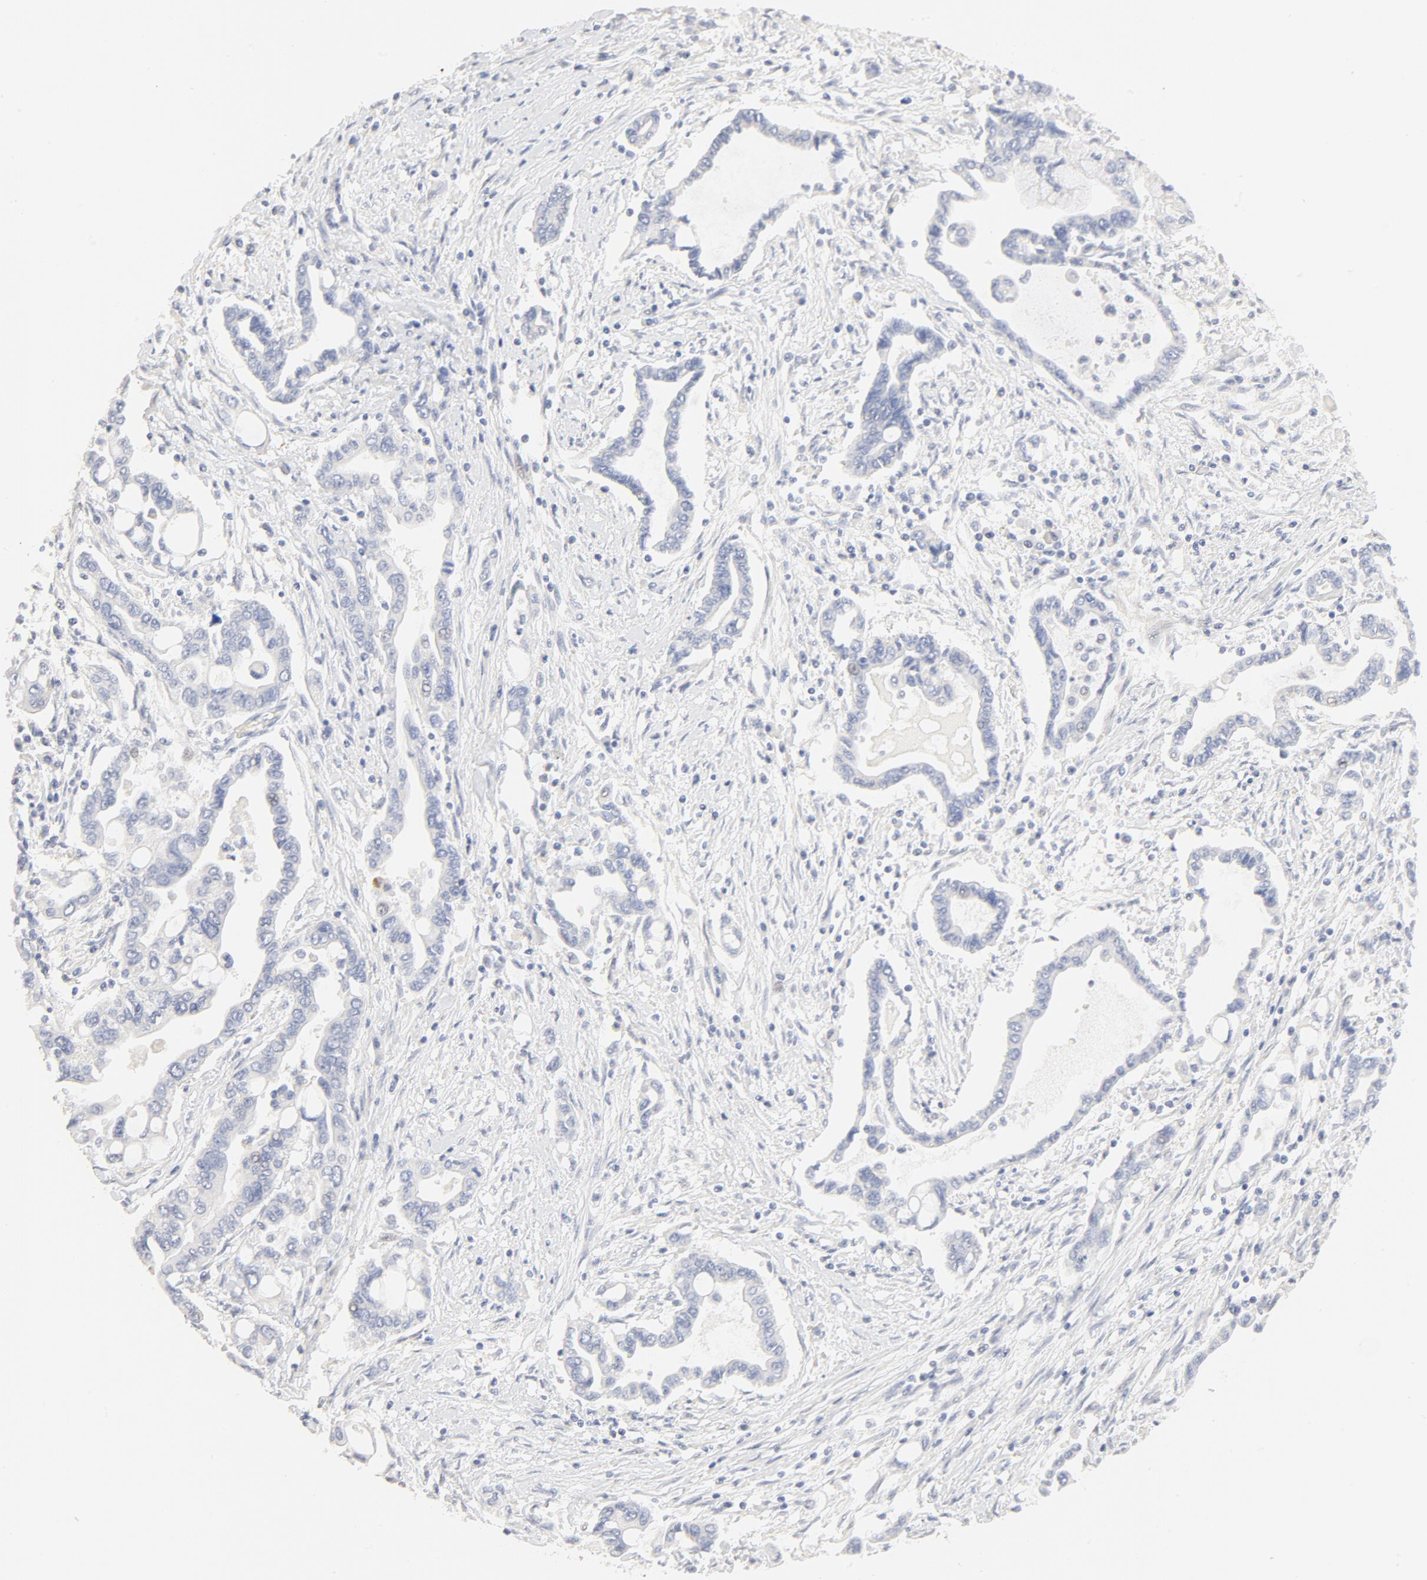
{"staining": {"intensity": "negative", "quantity": "none", "location": "none"}, "tissue": "pancreatic cancer", "cell_type": "Tumor cells", "image_type": "cancer", "snomed": [{"axis": "morphology", "description": "Adenocarcinoma, NOS"}, {"axis": "topography", "description": "Pancreas"}], "caption": "The photomicrograph reveals no significant expression in tumor cells of pancreatic cancer. The staining was performed using DAB (3,3'-diaminobenzidine) to visualize the protein expression in brown, while the nuclei were stained in blue with hematoxylin (Magnification: 20x).", "gene": "FCGBP", "patient": {"sex": "female", "age": 57}}